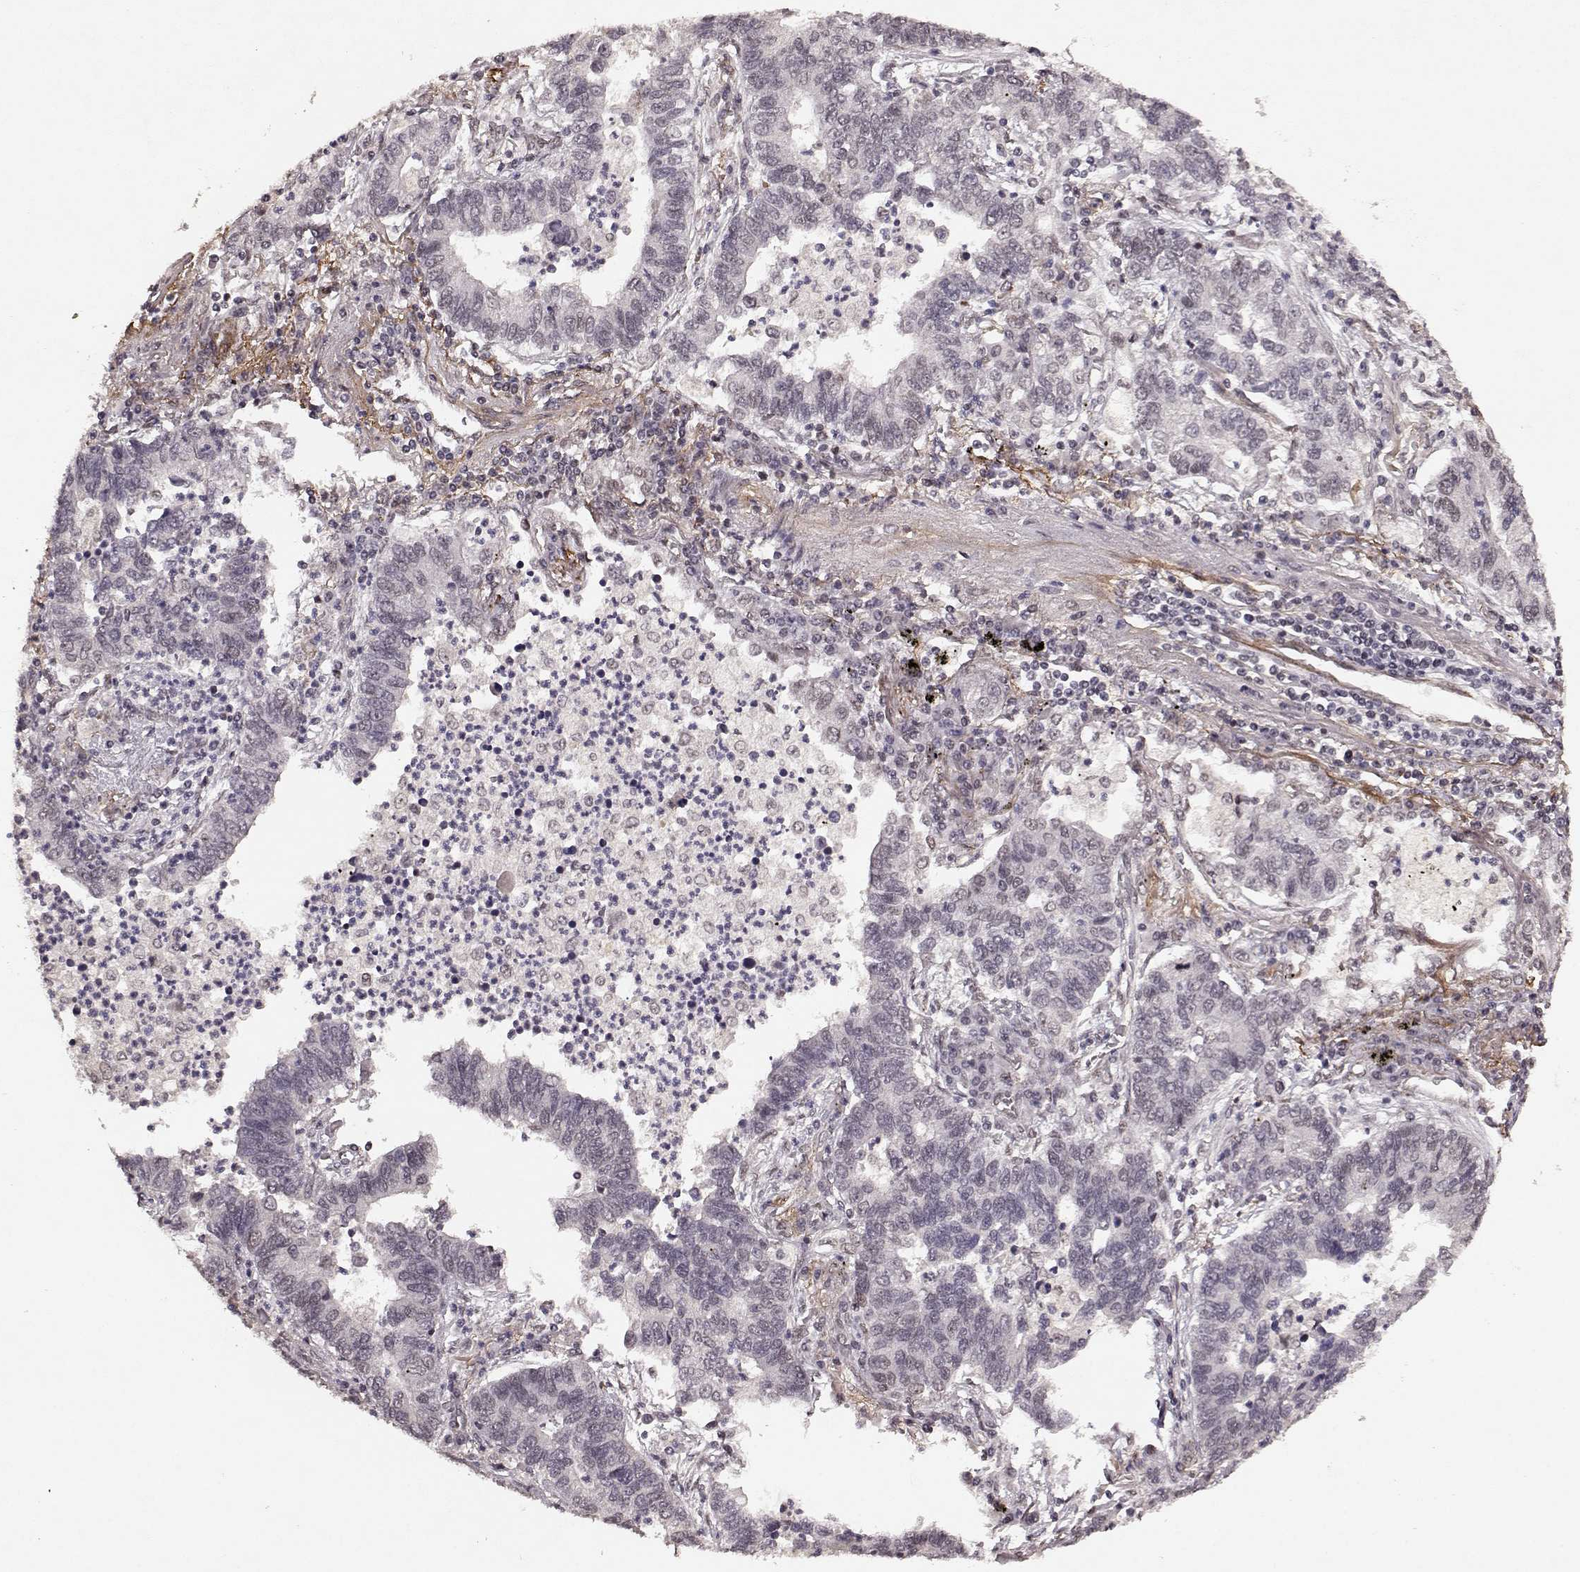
{"staining": {"intensity": "negative", "quantity": "none", "location": "none"}, "tissue": "lung cancer", "cell_type": "Tumor cells", "image_type": "cancer", "snomed": [{"axis": "morphology", "description": "Adenocarcinoma, NOS"}, {"axis": "topography", "description": "Lung"}], "caption": "Immunohistochemistry (IHC) photomicrograph of human lung cancer stained for a protein (brown), which shows no positivity in tumor cells.", "gene": "RRAGD", "patient": {"sex": "female", "age": 57}}